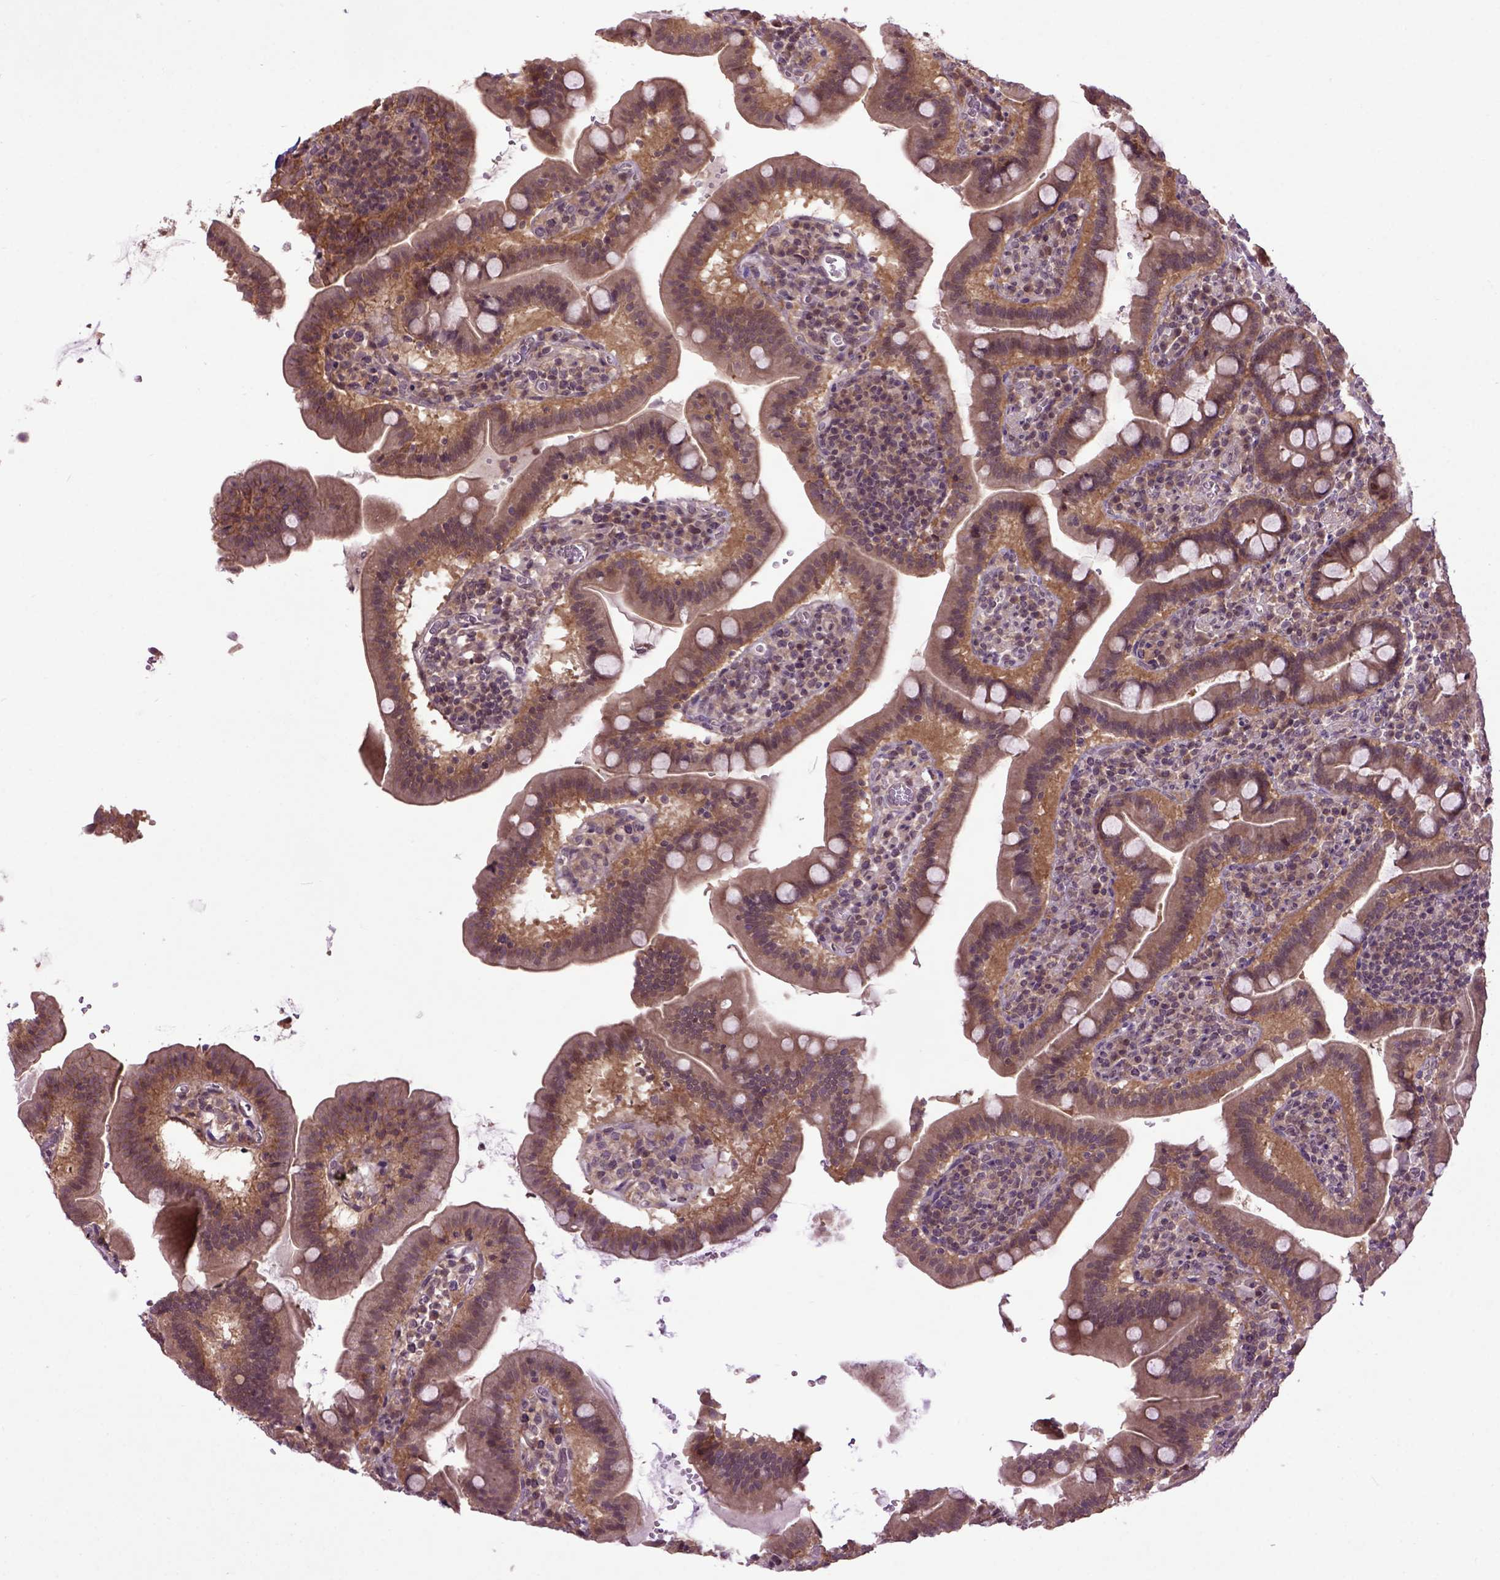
{"staining": {"intensity": "moderate", "quantity": ">75%", "location": "cytoplasmic/membranous,nuclear"}, "tissue": "small intestine", "cell_type": "Glandular cells", "image_type": "normal", "snomed": [{"axis": "morphology", "description": "Normal tissue, NOS"}, {"axis": "topography", "description": "Small intestine"}], "caption": "Immunohistochemical staining of normal small intestine shows >75% levels of moderate cytoplasmic/membranous,nuclear protein expression in about >75% of glandular cells. Ihc stains the protein of interest in brown and the nuclei are stained blue.", "gene": "WDR48", "patient": {"sex": "male", "age": 26}}